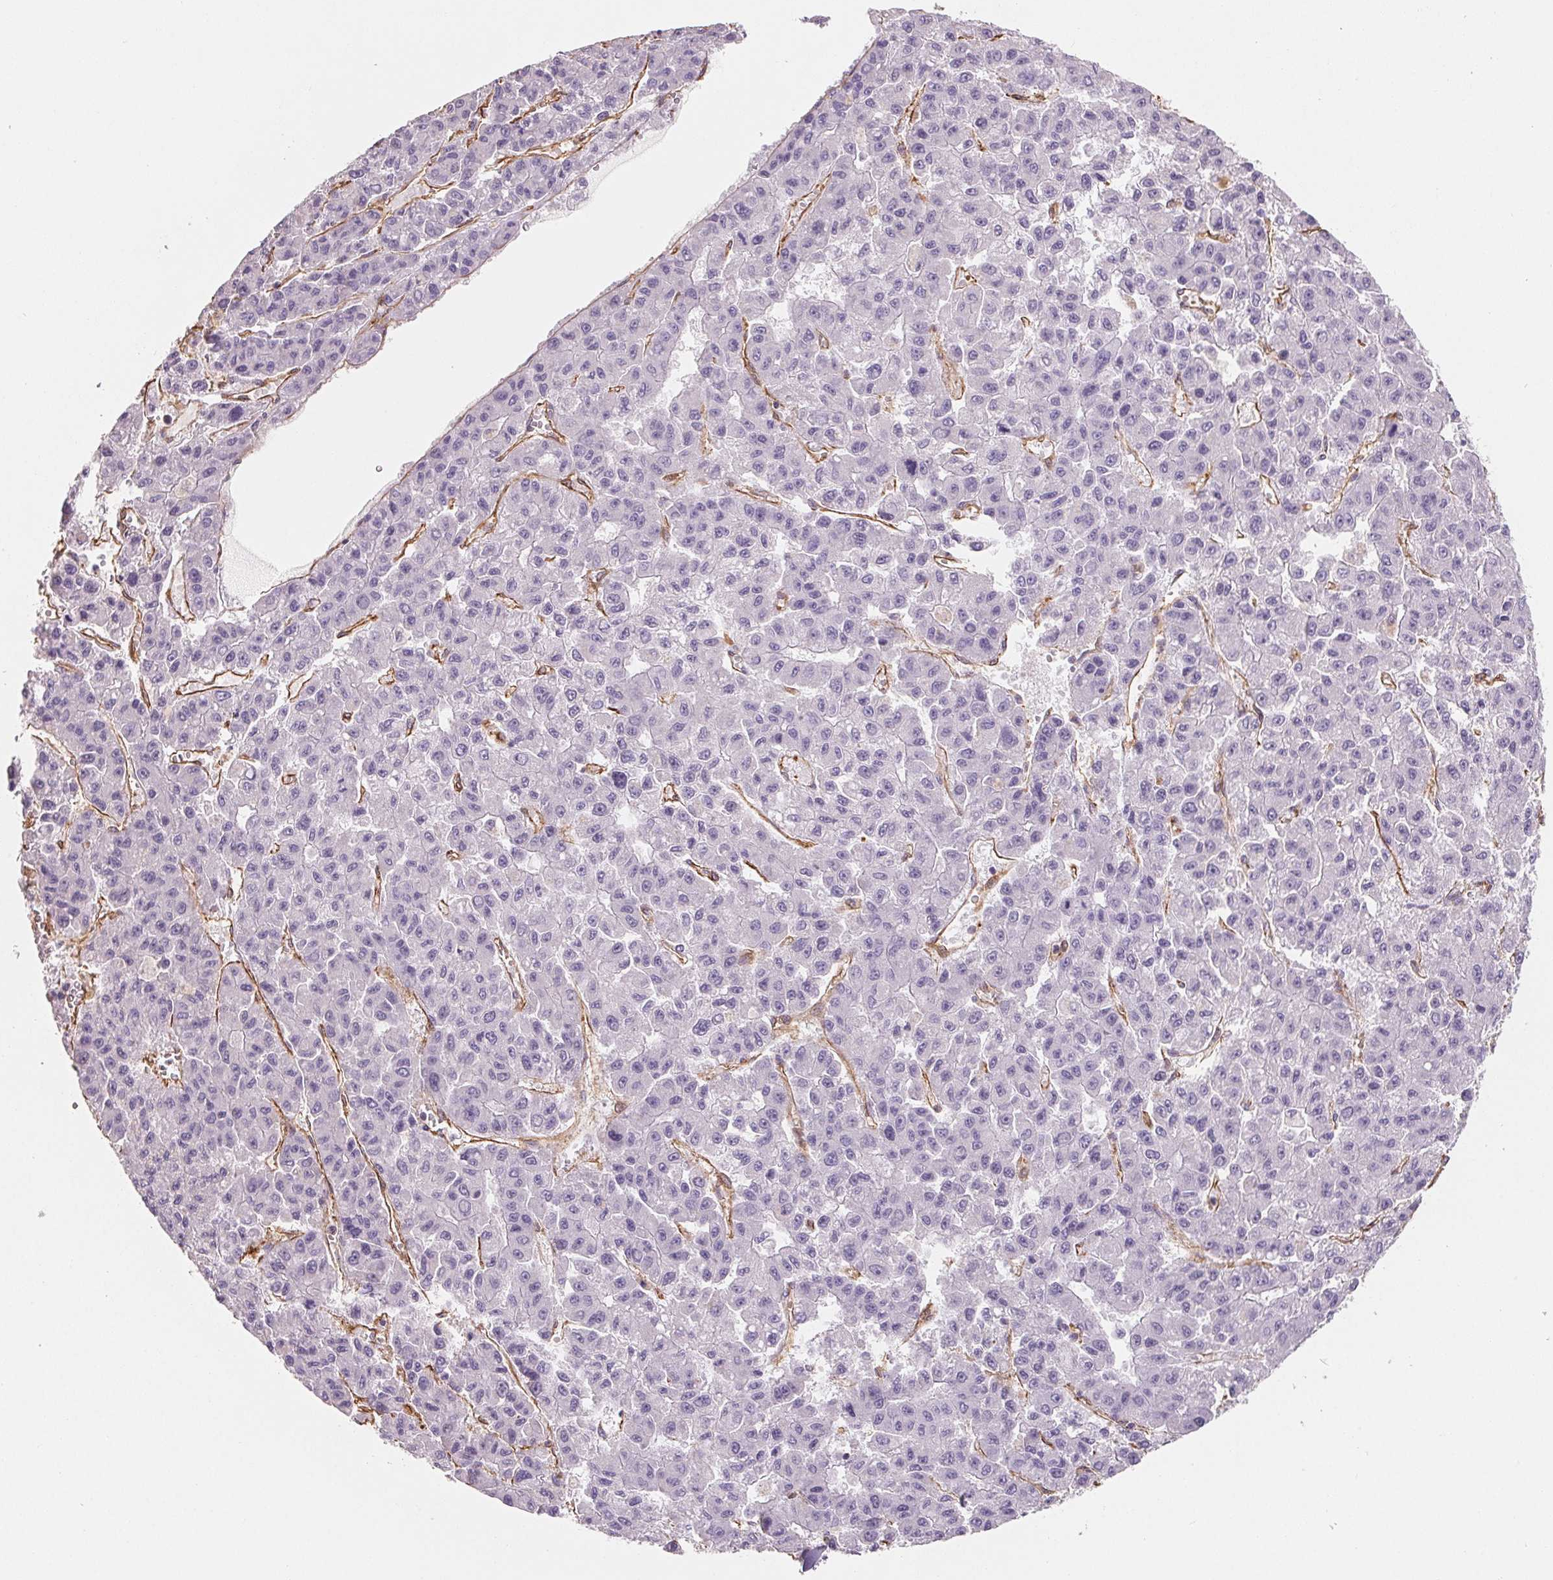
{"staining": {"intensity": "negative", "quantity": "none", "location": "none"}, "tissue": "liver cancer", "cell_type": "Tumor cells", "image_type": "cancer", "snomed": [{"axis": "morphology", "description": "Carcinoma, Hepatocellular, NOS"}, {"axis": "topography", "description": "Liver"}], "caption": "Liver hepatocellular carcinoma was stained to show a protein in brown. There is no significant positivity in tumor cells. (IHC, brightfield microscopy, high magnification).", "gene": "ANKRD13B", "patient": {"sex": "male", "age": 70}}